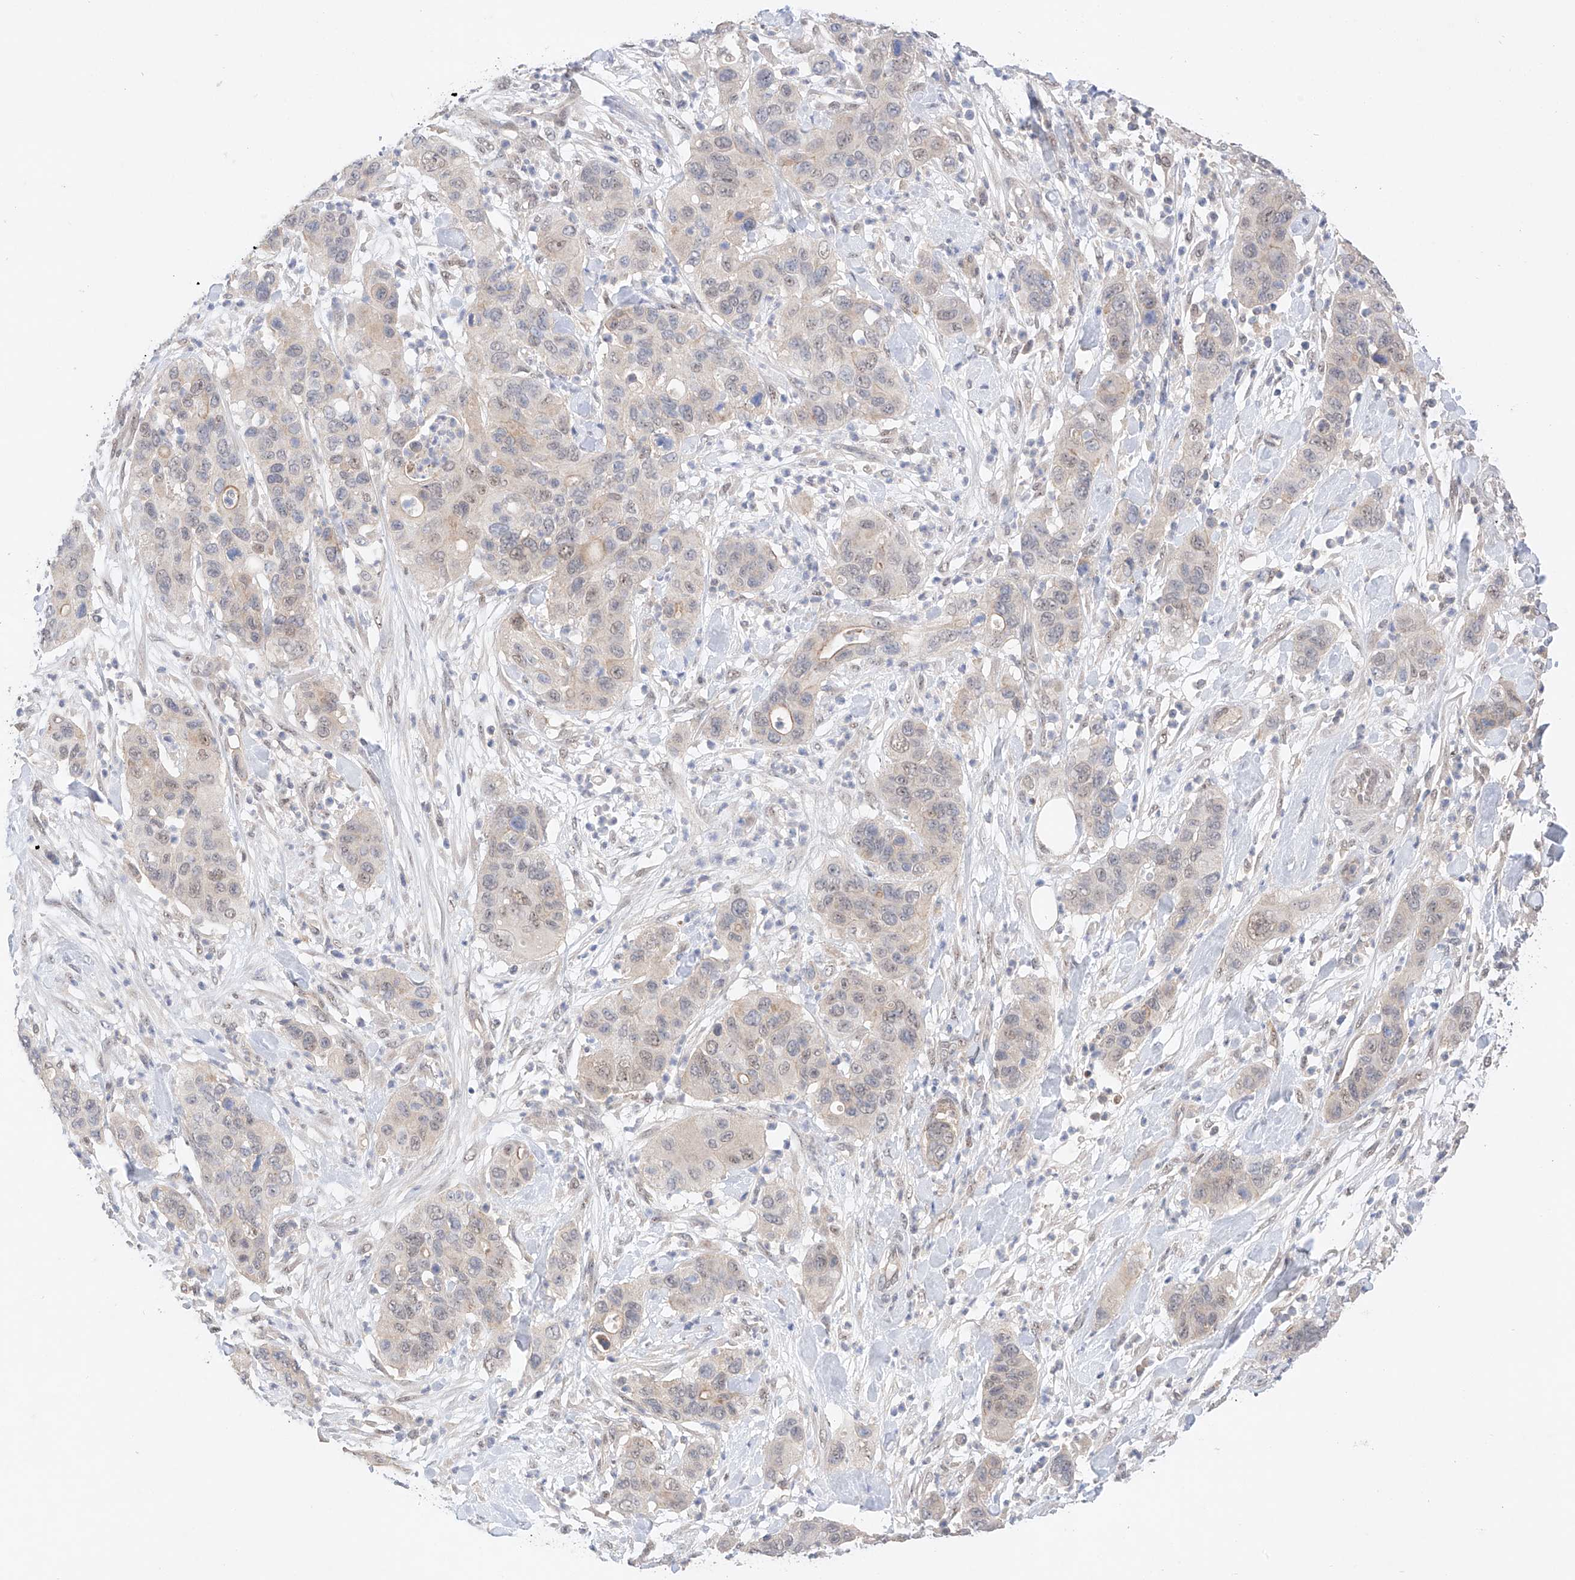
{"staining": {"intensity": "weak", "quantity": "25%-75%", "location": "nuclear"}, "tissue": "pancreatic cancer", "cell_type": "Tumor cells", "image_type": "cancer", "snomed": [{"axis": "morphology", "description": "Adenocarcinoma, NOS"}, {"axis": "topography", "description": "Pancreas"}], "caption": "Human pancreatic cancer stained with a brown dye displays weak nuclear positive expression in about 25%-75% of tumor cells.", "gene": "IL22RA2", "patient": {"sex": "female", "age": 71}}